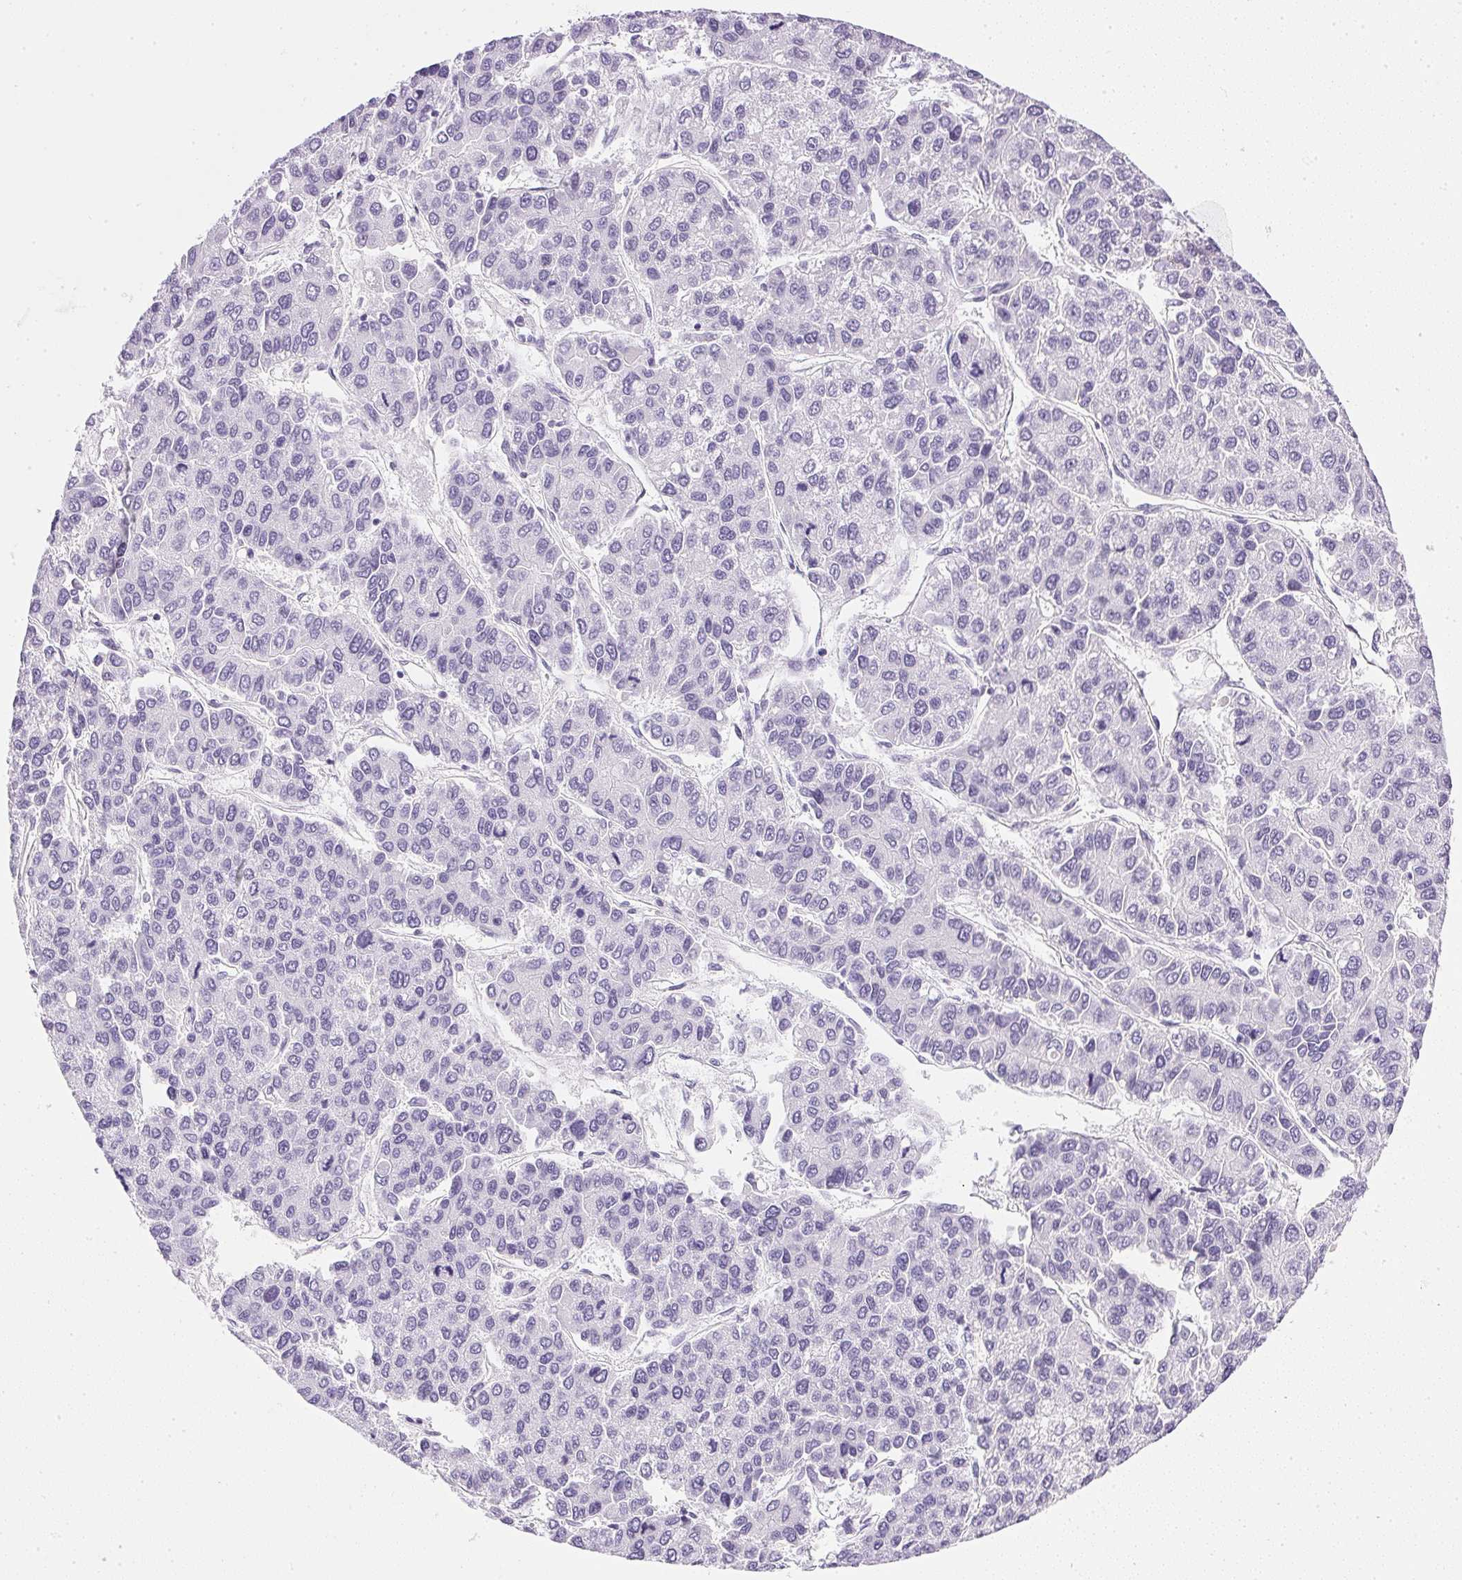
{"staining": {"intensity": "negative", "quantity": "none", "location": "none"}, "tissue": "liver cancer", "cell_type": "Tumor cells", "image_type": "cancer", "snomed": [{"axis": "morphology", "description": "Carcinoma, Hepatocellular, NOS"}, {"axis": "topography", "description": "Liver"}], "caption": "Tumor cells are negative for protein expression in human liver hepatocellular carcinoma.", "gene": "CPB1", "patient": {"sex": "female", "age": 66}}